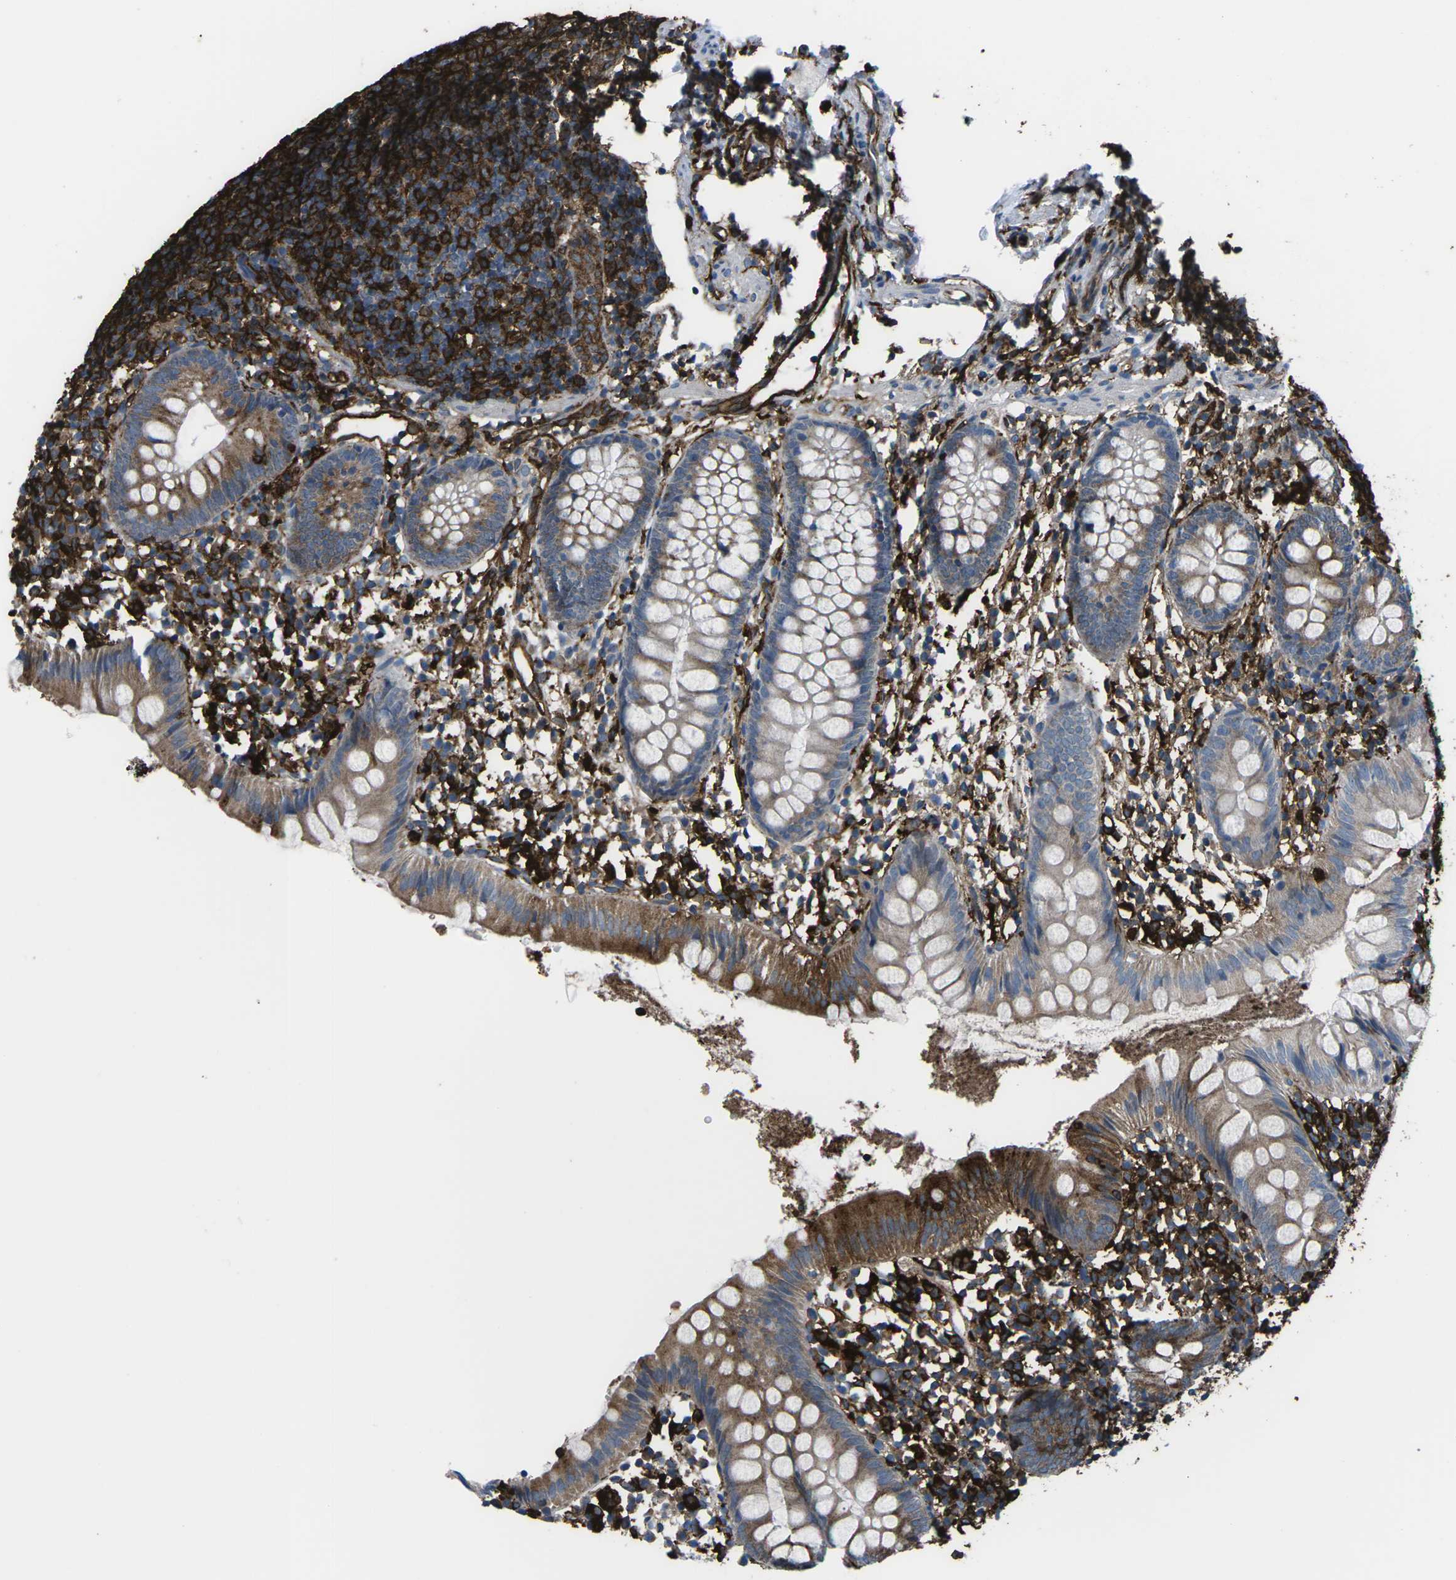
{"staining": {"intensity": "moderate", "quantity": "25%-75%", "location": "cytoplasmic/membranous"}, "tissue": "appendix", "cell_type": "Glandular cells", "image_type": "normal", "snomed": [{"axis": "morphology", "description": "Normal tissue, NOS"}, {"axis": "topography", "description": "Appendix"}], "caption": "Glandular cells demonstrate medium levels of moderate cytoplasmic/membranous positivity in about 25%-75% of cells in normal human appendix.", "gene": "PTPN1", "patient": {"sex": "female", "age": 20}}